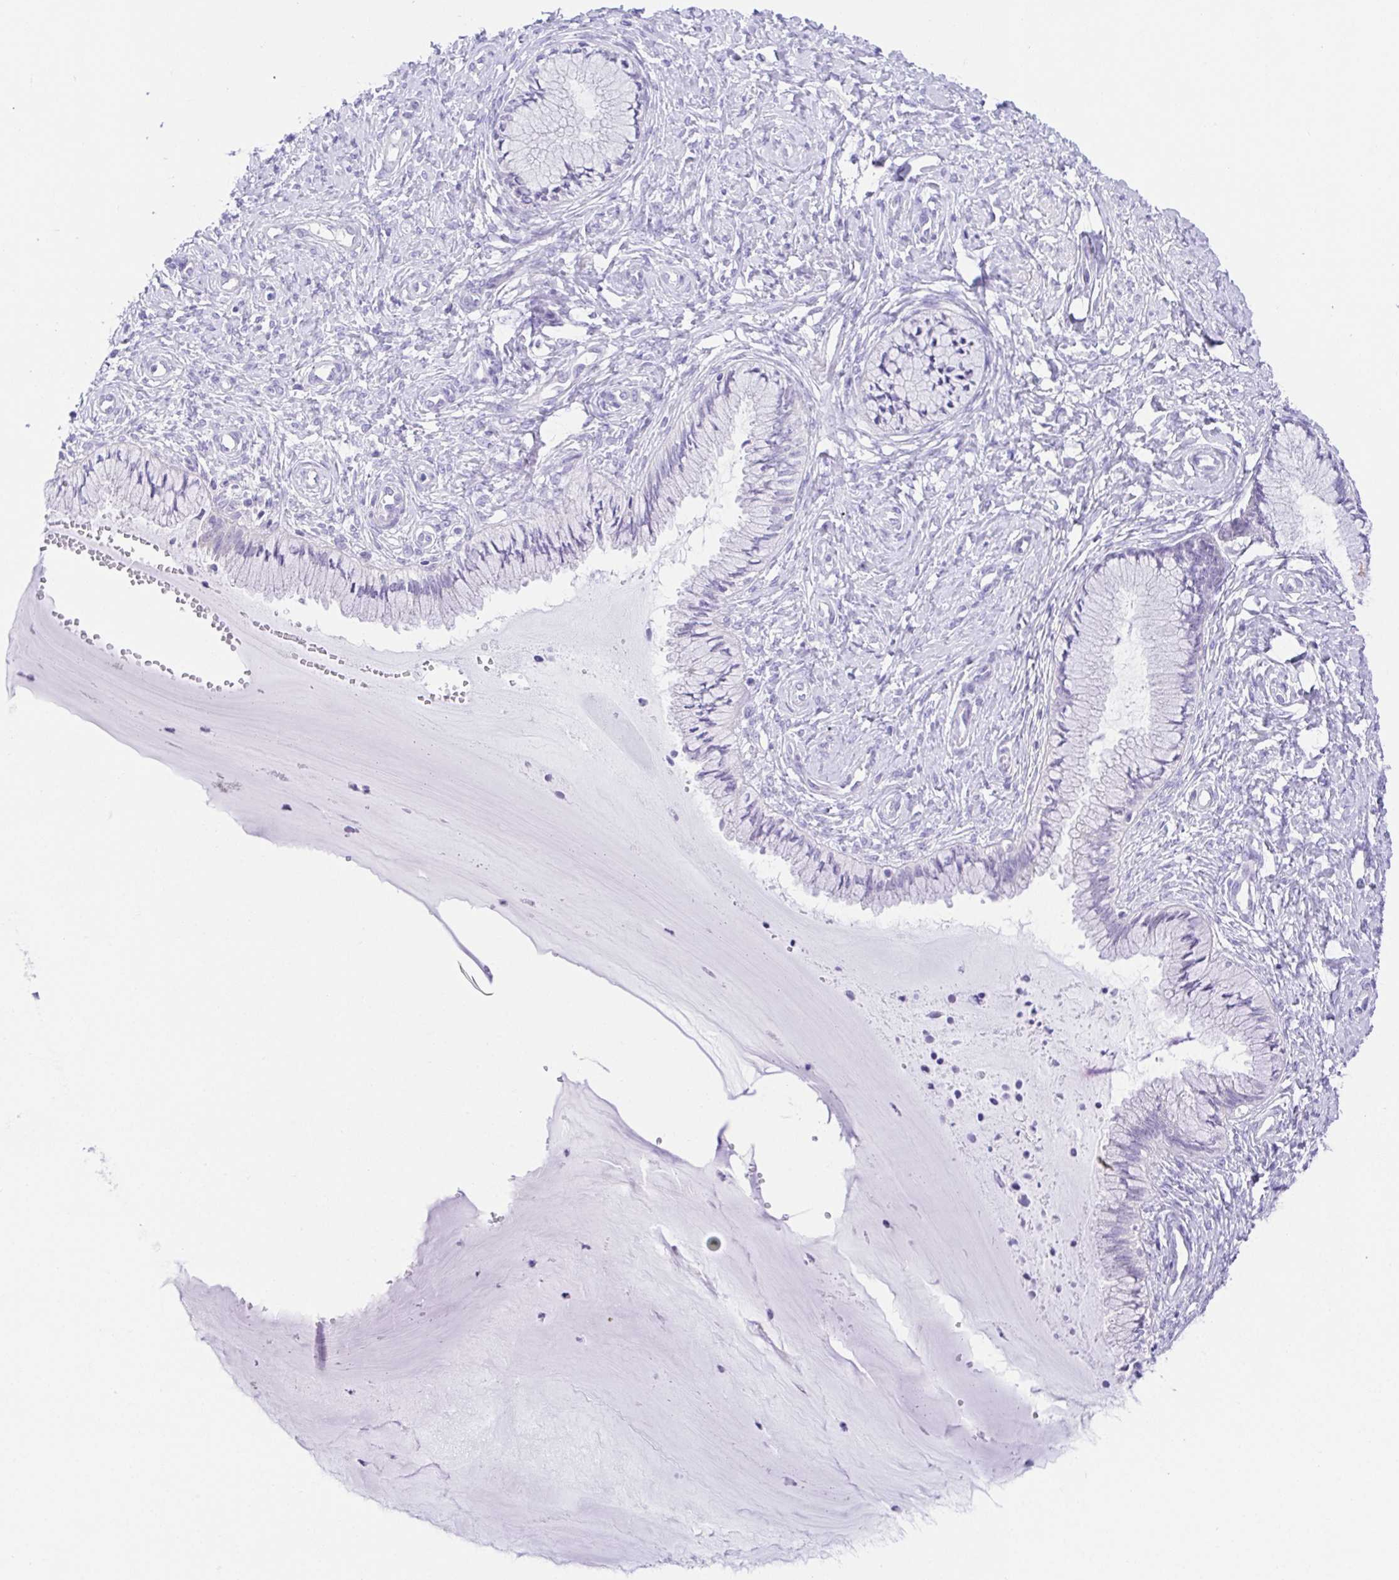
{"staining": {"intensity": "negative", "quantity": "none", "location": "none"}, "tissue": "cervix", "cell_type": "Glandular cells", "image_type": "normal", "snomed": [{"axis": "morphology", "description": "Normal tissue, NOS"}, {"axis": "topography", "description": "Cervix"}], "caption": "This is a micrograph of immunohistochemistry staining of unremarkable cervix, which shows no staining in glandular cells. (Brightfield microscopy of DAB immunohistochemistry (IHC) at high magnification).", "gene": "LUZP4", "patient": {"sex": "female", "age": 37}}